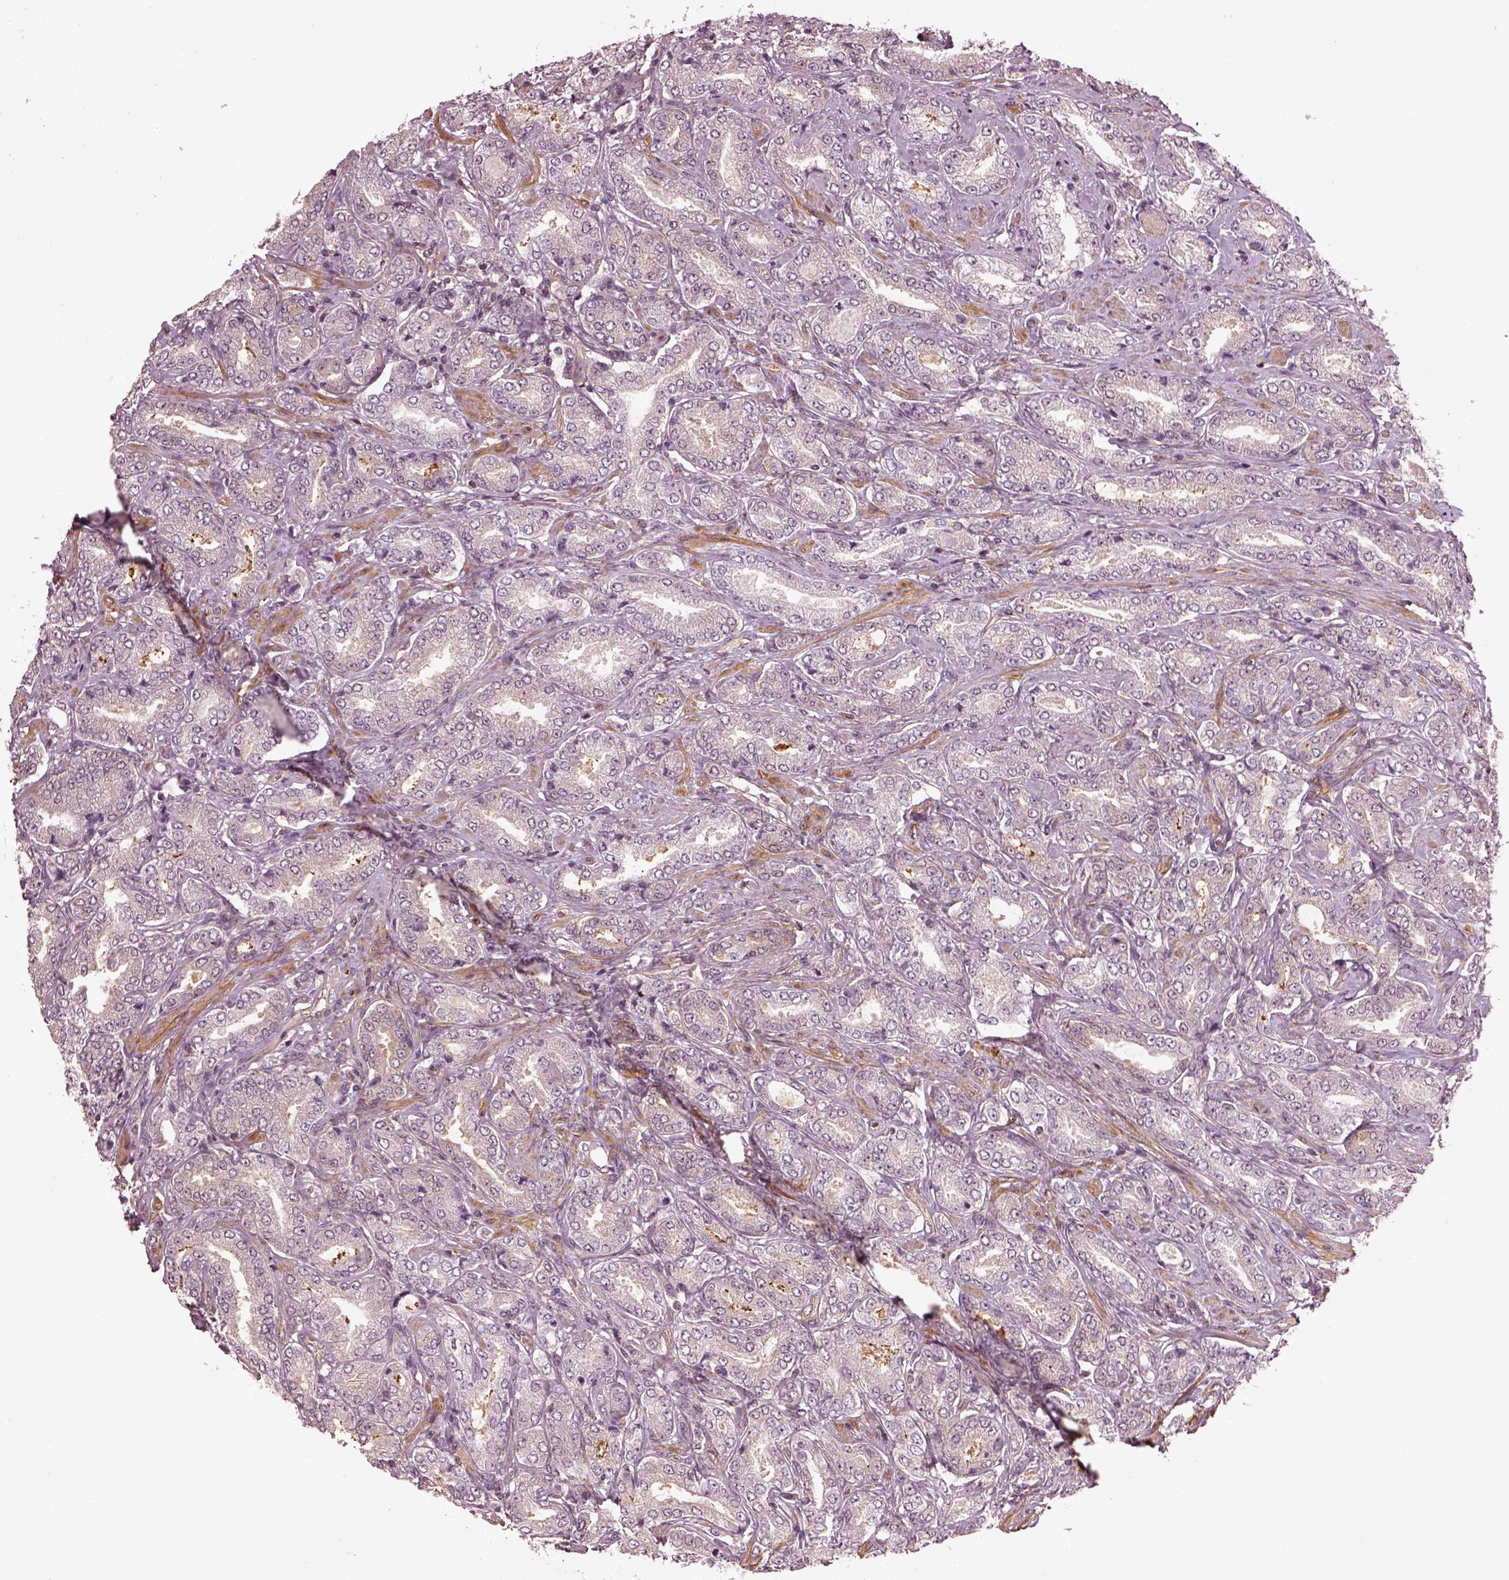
{"staining": {"intensity": "negative", "quantity": "none", "location": "none"}, "tissue": "prostate cancer", "cell_type": "Tumor cells", "image_type": "cancer", "snomed": [{"axis": "morphology", "description": "Adenocarcinoma, NOS"}, {"axis": "topography", "description": "Prostate"}], "caption": "Adenocarcinoma (prostate) was stained to show a protein in brown. There is no significant positivity in tumor cells. (Brightfield microscopy of DAB immunohistochemistry at high magnification).", "gene": "LSM14A", "patient": {"sex": "male", "age": 64}}